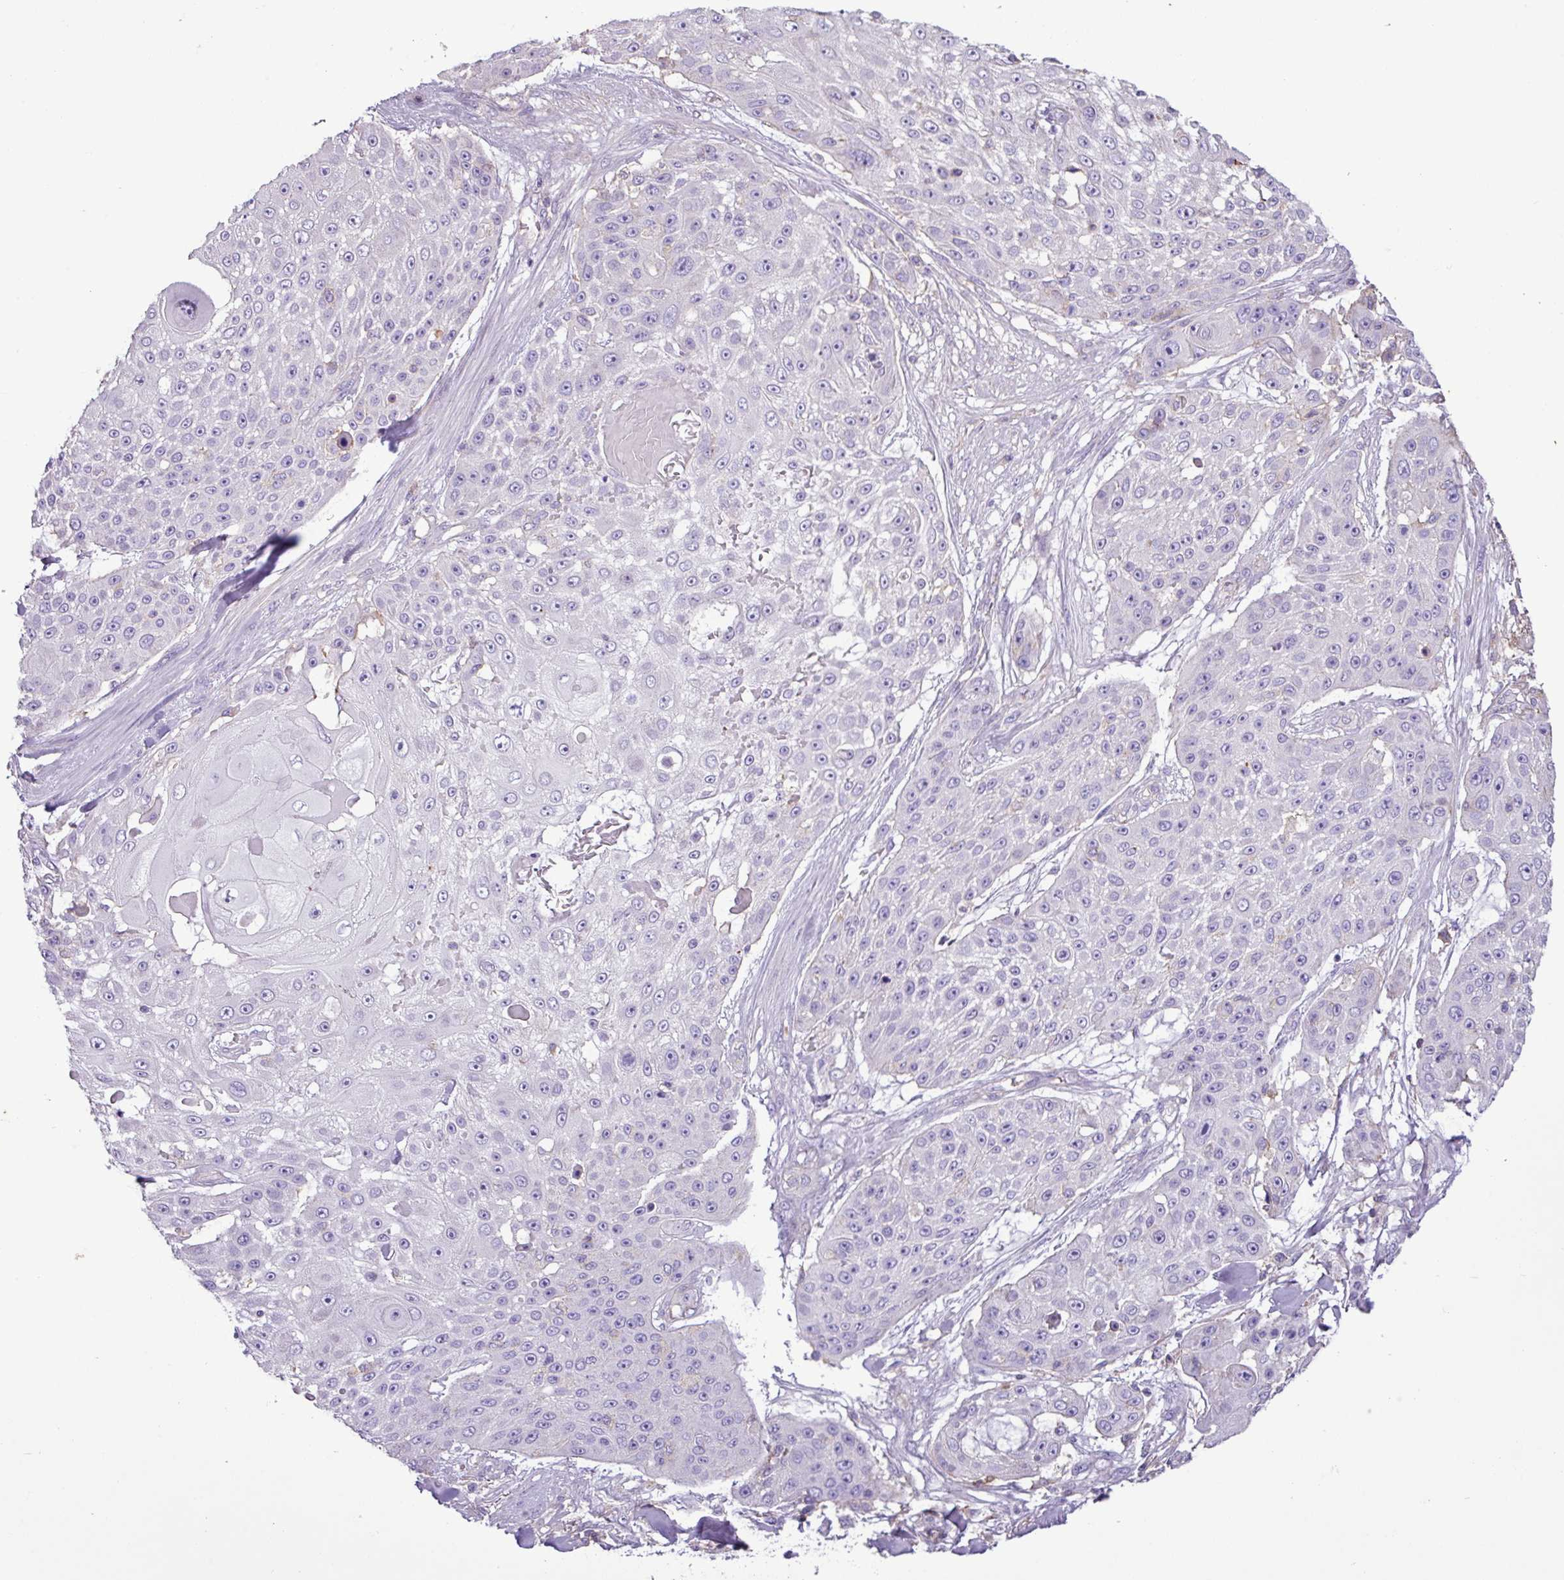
{"staining": {"intensity": "negative", "quantity": "none", "location": "none"}, "tissue": "skin cancer", "cell_type": "Tumor cells", "image_type": "cancer", "snomed": [{"axis": "morphology", "description": "Squamous cell carcinoma, NOS"}, {"axis": "topography", "description": "Skin"}], "caption": "This is an immunohistochemistry (IHC) histopathology image of skin squamous cell carcinoma. There is no staining in tumor cells.", "gene": "ZNF334", "patient": {"sex": "female", "age": 86}}